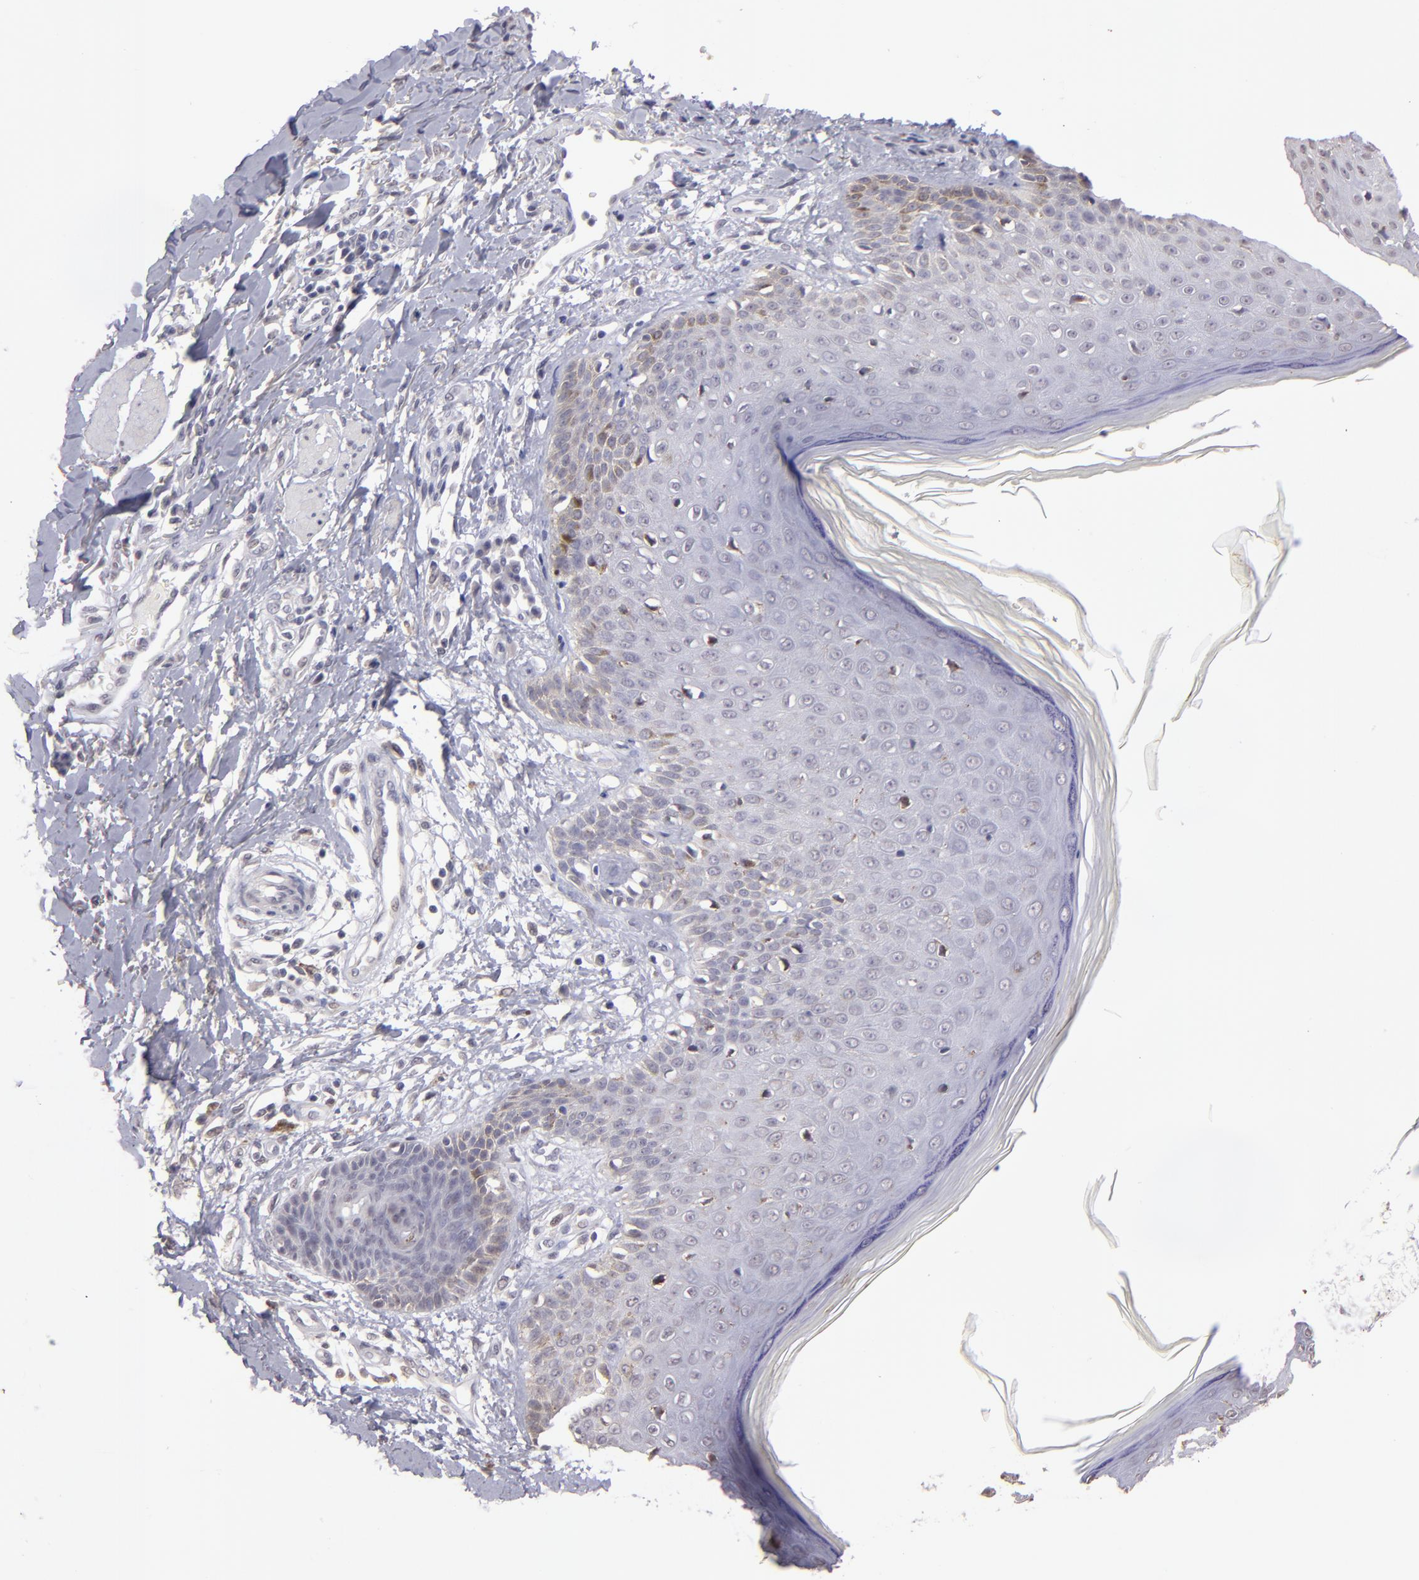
{"staining": {"intensity": "weak", "quantity": "<25%", "location": "nuclear"}, "tissue": "skin cancer", "cell_type": "Tumor cells", "image_type": "cancer", "snomed": [{"axis": "morphology", "description": "Squamous cell carcinoma, NOS"}, {"axis": "topography", "description": "Skin"}], "caption": "The histopathology image displays no significant expression in tumor cells of skin cancer (squamous cell carcinoma). (DAB immunohistochemistry with hematoxylin counter stain).", "gene": "NRXN3", "patient": {"sex": "female", "age": 59}}